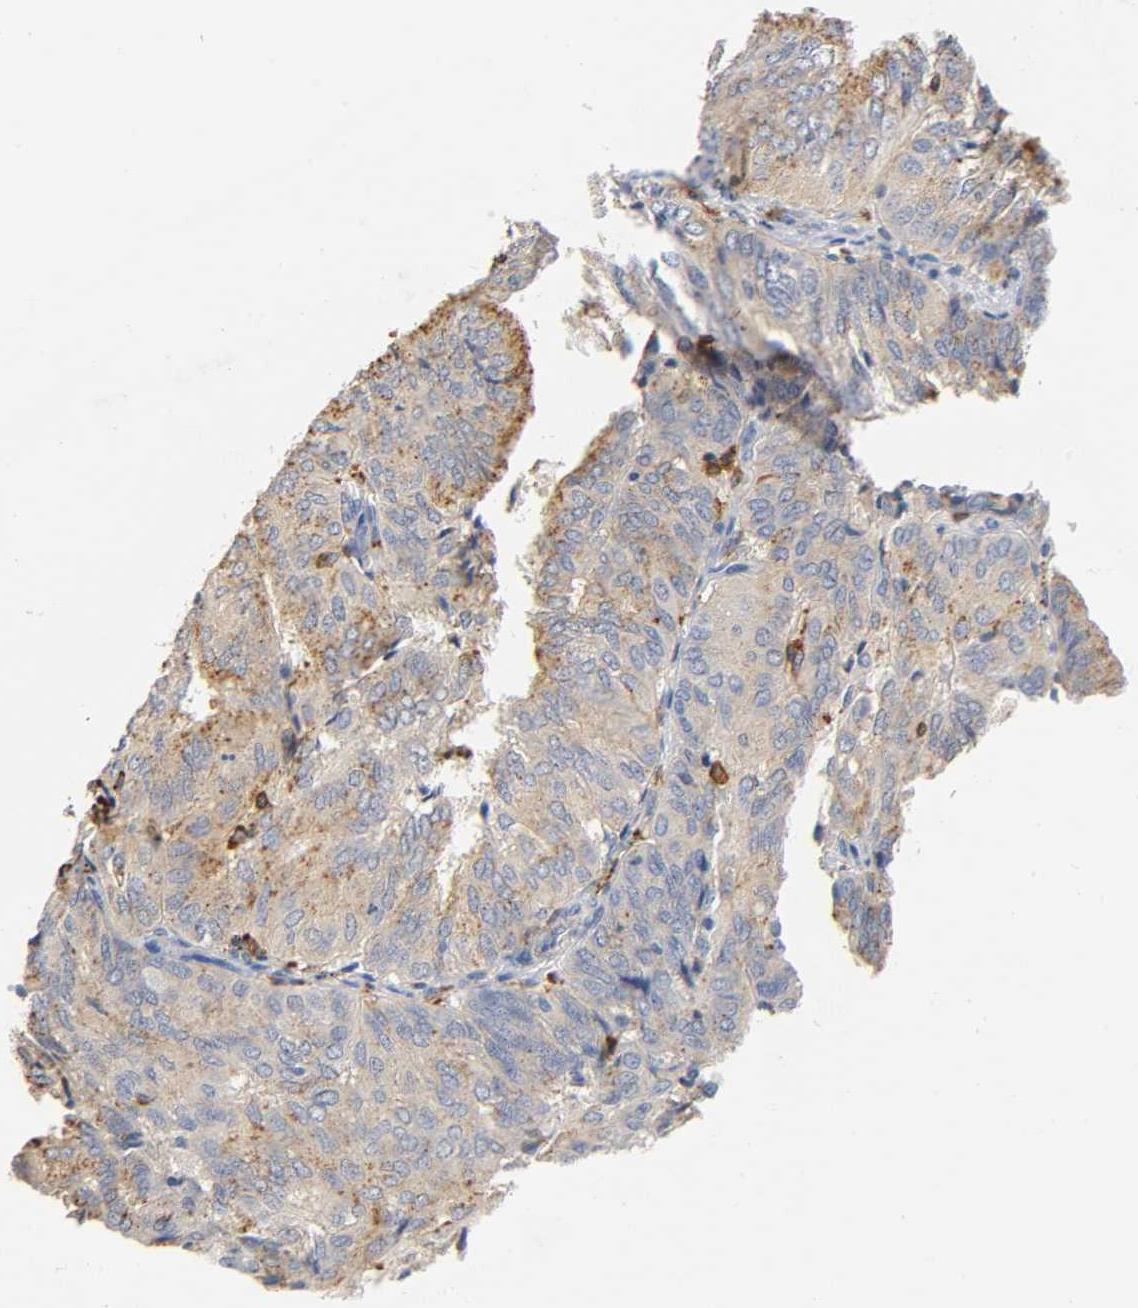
{"staining": {"intensity": "weak", "quantity": ">75%", "location": "cytoplasmic/membranous"}, "tissue": "endometrial cancer", "cell_type": "Tumor cells", "image_type": "cancer", "snomed": [{"axis": "morphology", "description": "Adenocarcinoma, NOS"}, {"axis": "topography", "description": "Uterus"}], "caption": "This micrograph displays adenocarcinoma (endometrial) stained with immunohistochemistry (IHC) to label a protein in brown. The cytoplasmic/membranous of tumor cells show weak positivity for the protein. Nuclei are counter-stained blue.", "gene": "UCKL1", "patient": {"sex": "female", "age": 60}}